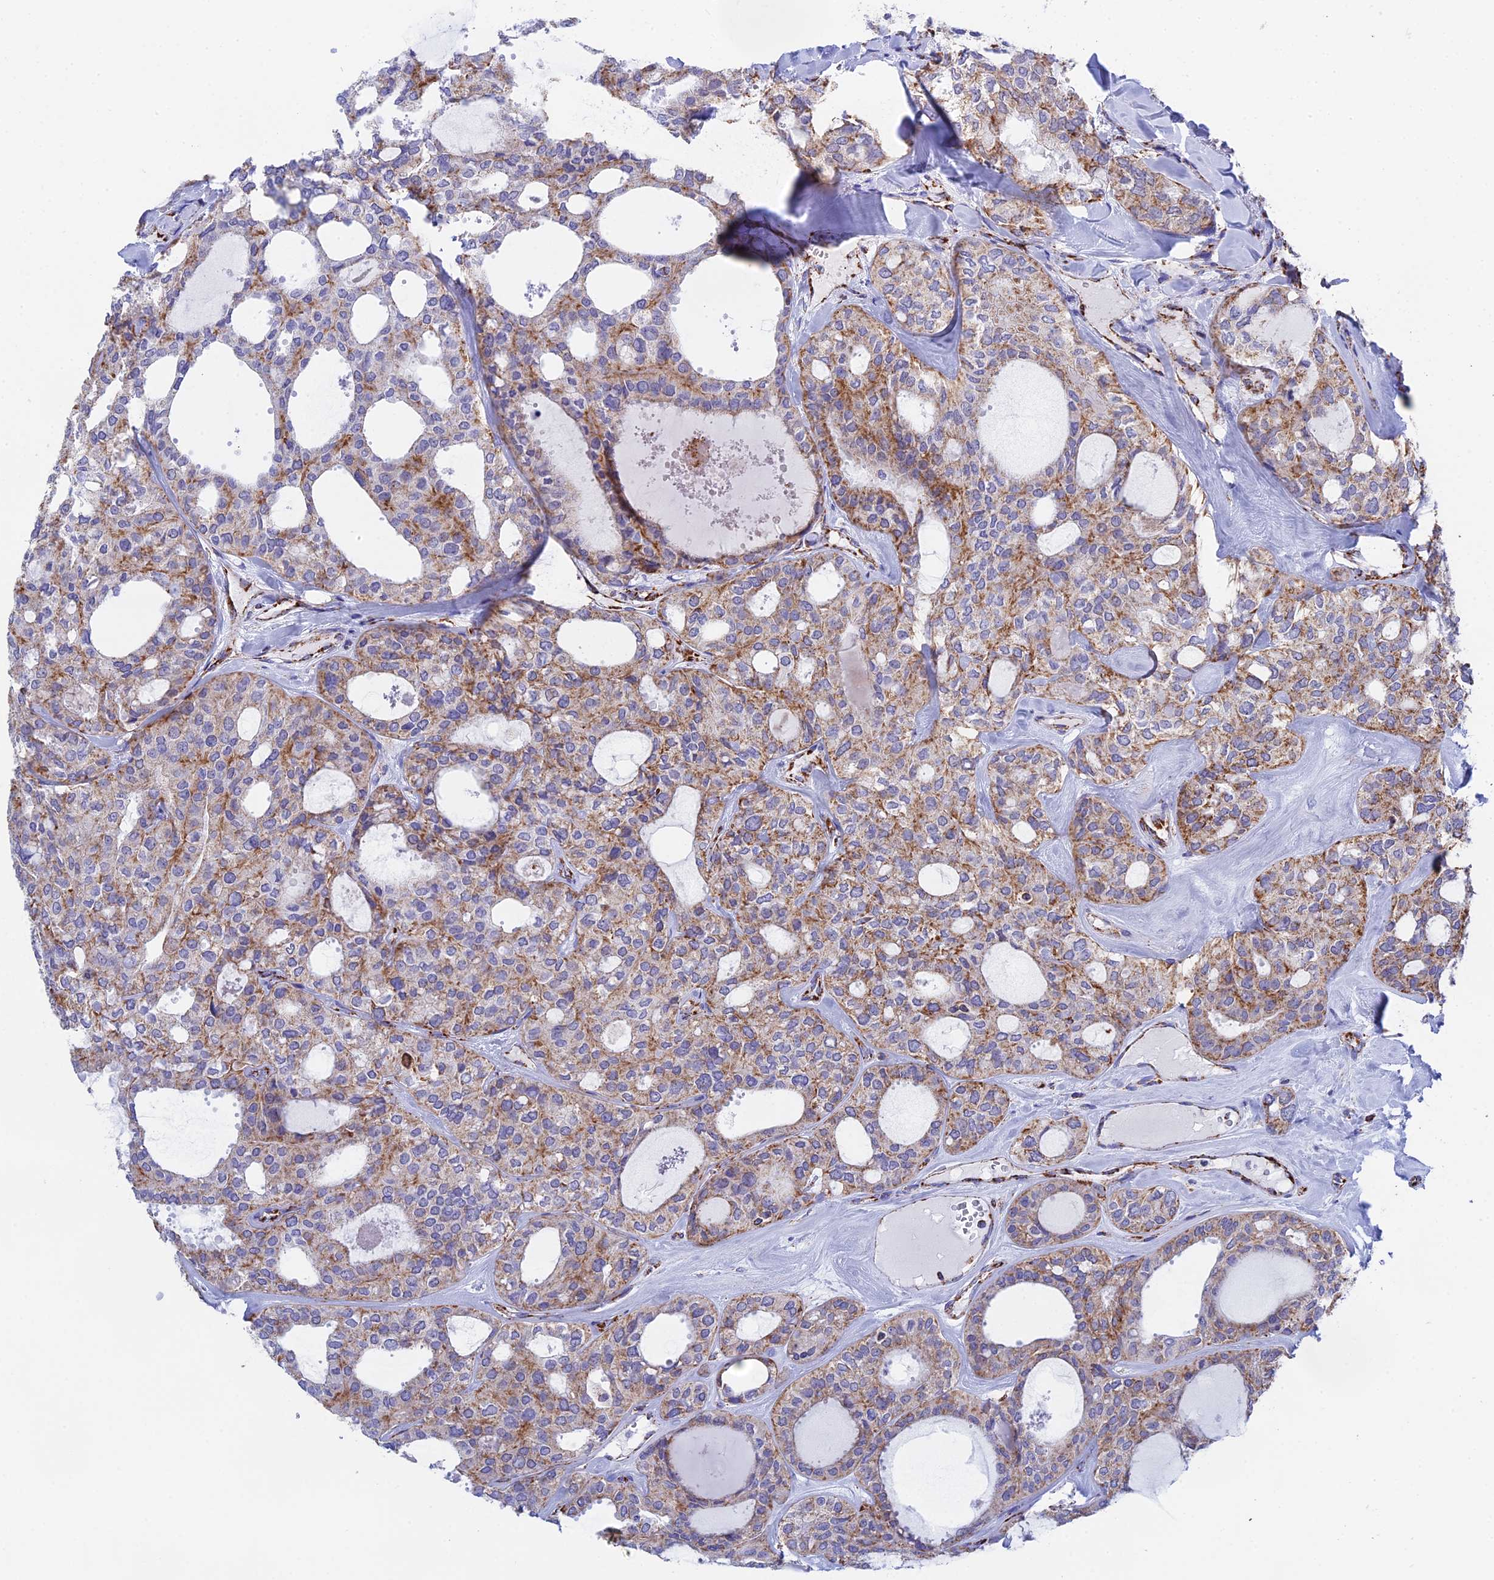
{"staining": {"intensity": "moderate", "quantity": "<25%", "location": "cytoplasmic/membranous"}, "tissue": "thyroid cancer", "cell_type": "Tumor cells", "image_type": "cancer", "snomed": [{"axis": "morphology", "description": "Follicular adenoma carcinoma, NOS"}, {"axis": "topography", "description": "Thyroid gland"}], "caption": "Protein analysis of follicular adenoma carcinoma (thyroid) tissue demonstrates moderate cytoplasmic/membranous expression in about <25% of tumor cells. (DAB (3,3'-diaminobenzidine) IHC with brightfield microscopy, high magnification).", "gene": "NDUFA5", "patient": {"sex": "male", "age": 75}}